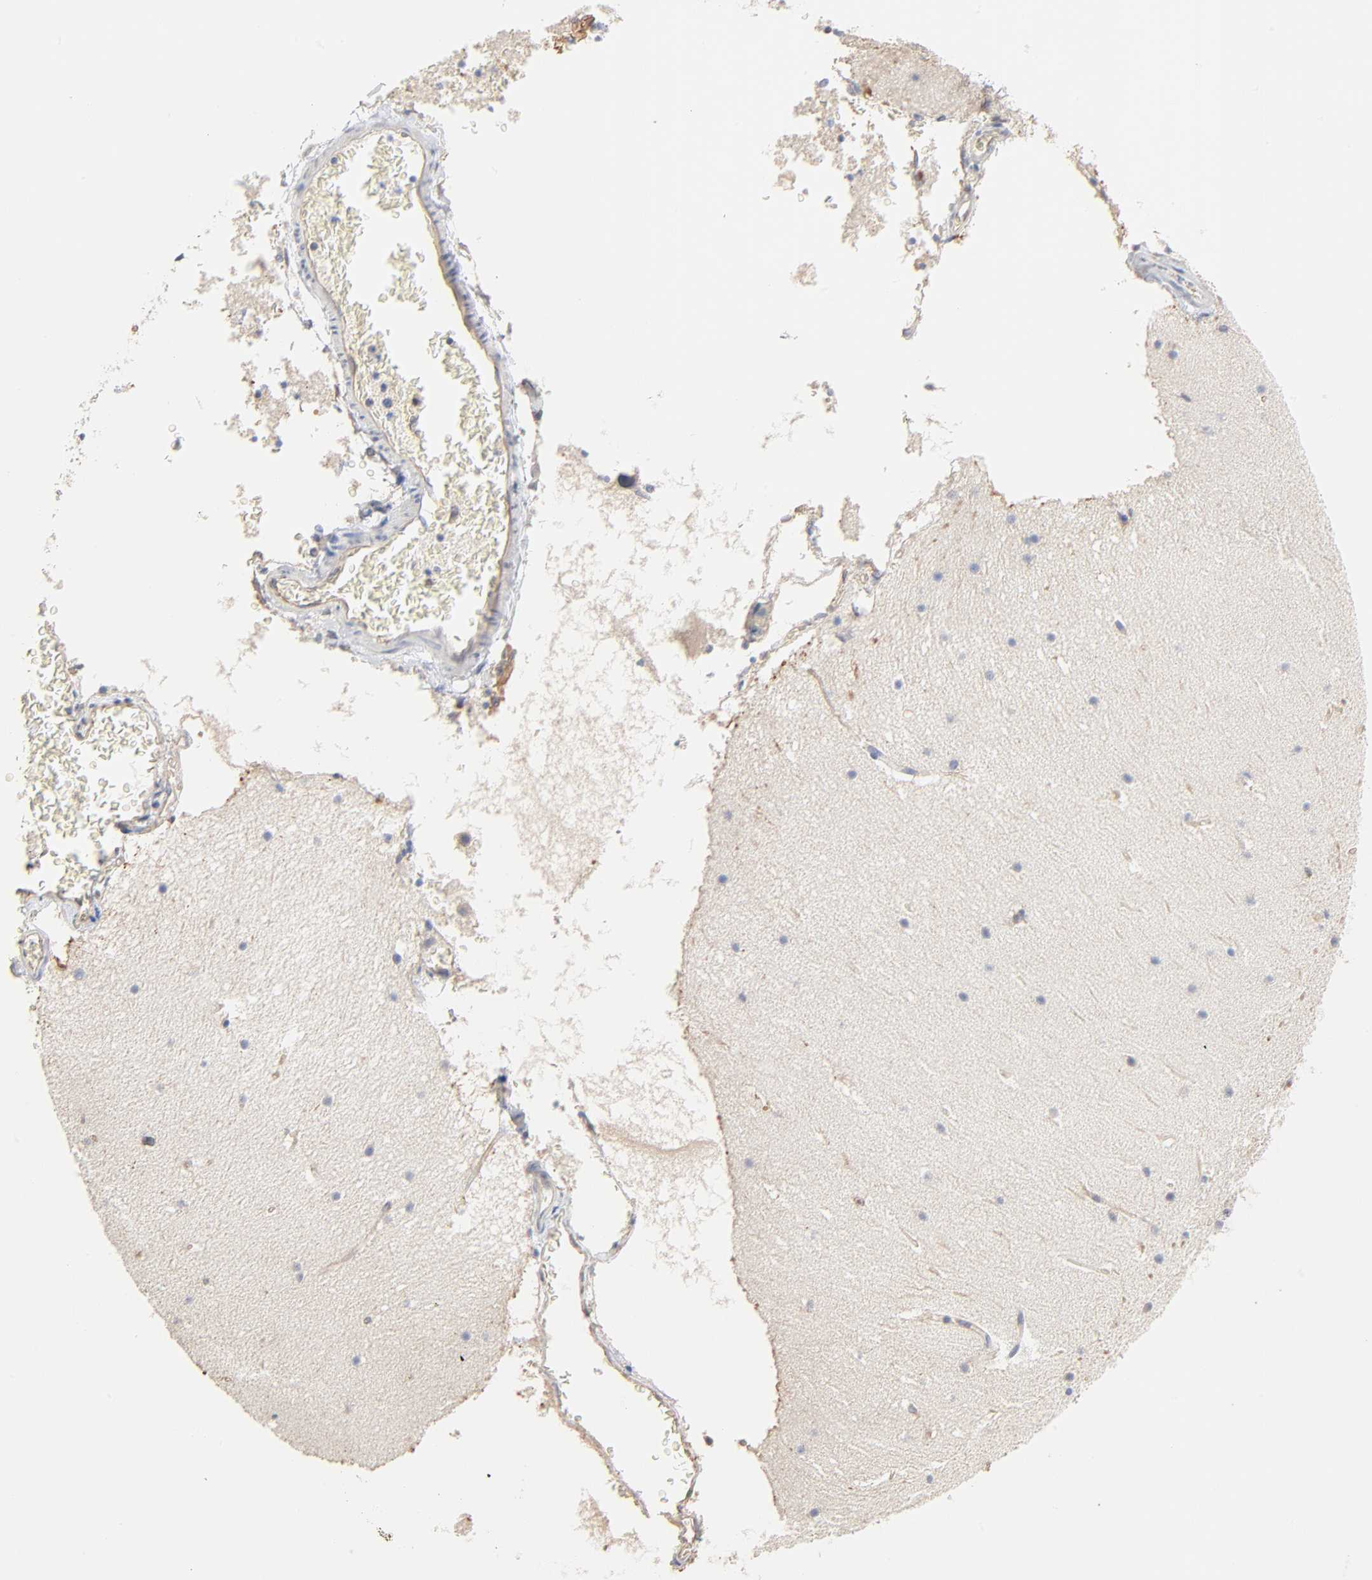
{"staining": {"intensity": "negative", "quantity": "none", "location": "none"}, "tissue": "cerebellum", "cell_type": "Cells in granular layer", "image_type": "normal", "snomed": [{"axis": "morphology", "description": "Normal tissue, NOS"}, {"axis": "topography", "description": "Cerebellum"}], "caption": "Immunohistochemistry micrograph of unremarkable cerebellum: human cerebellum stained with DAB exhibits no significant protein positivity in cells in granular layer. (DAB immunohistochemistry (IHC) visualized using brightfield microscopy, high magnification).", "gene": "ABCD4", "patient": {"sex": "male", "age": 45}}